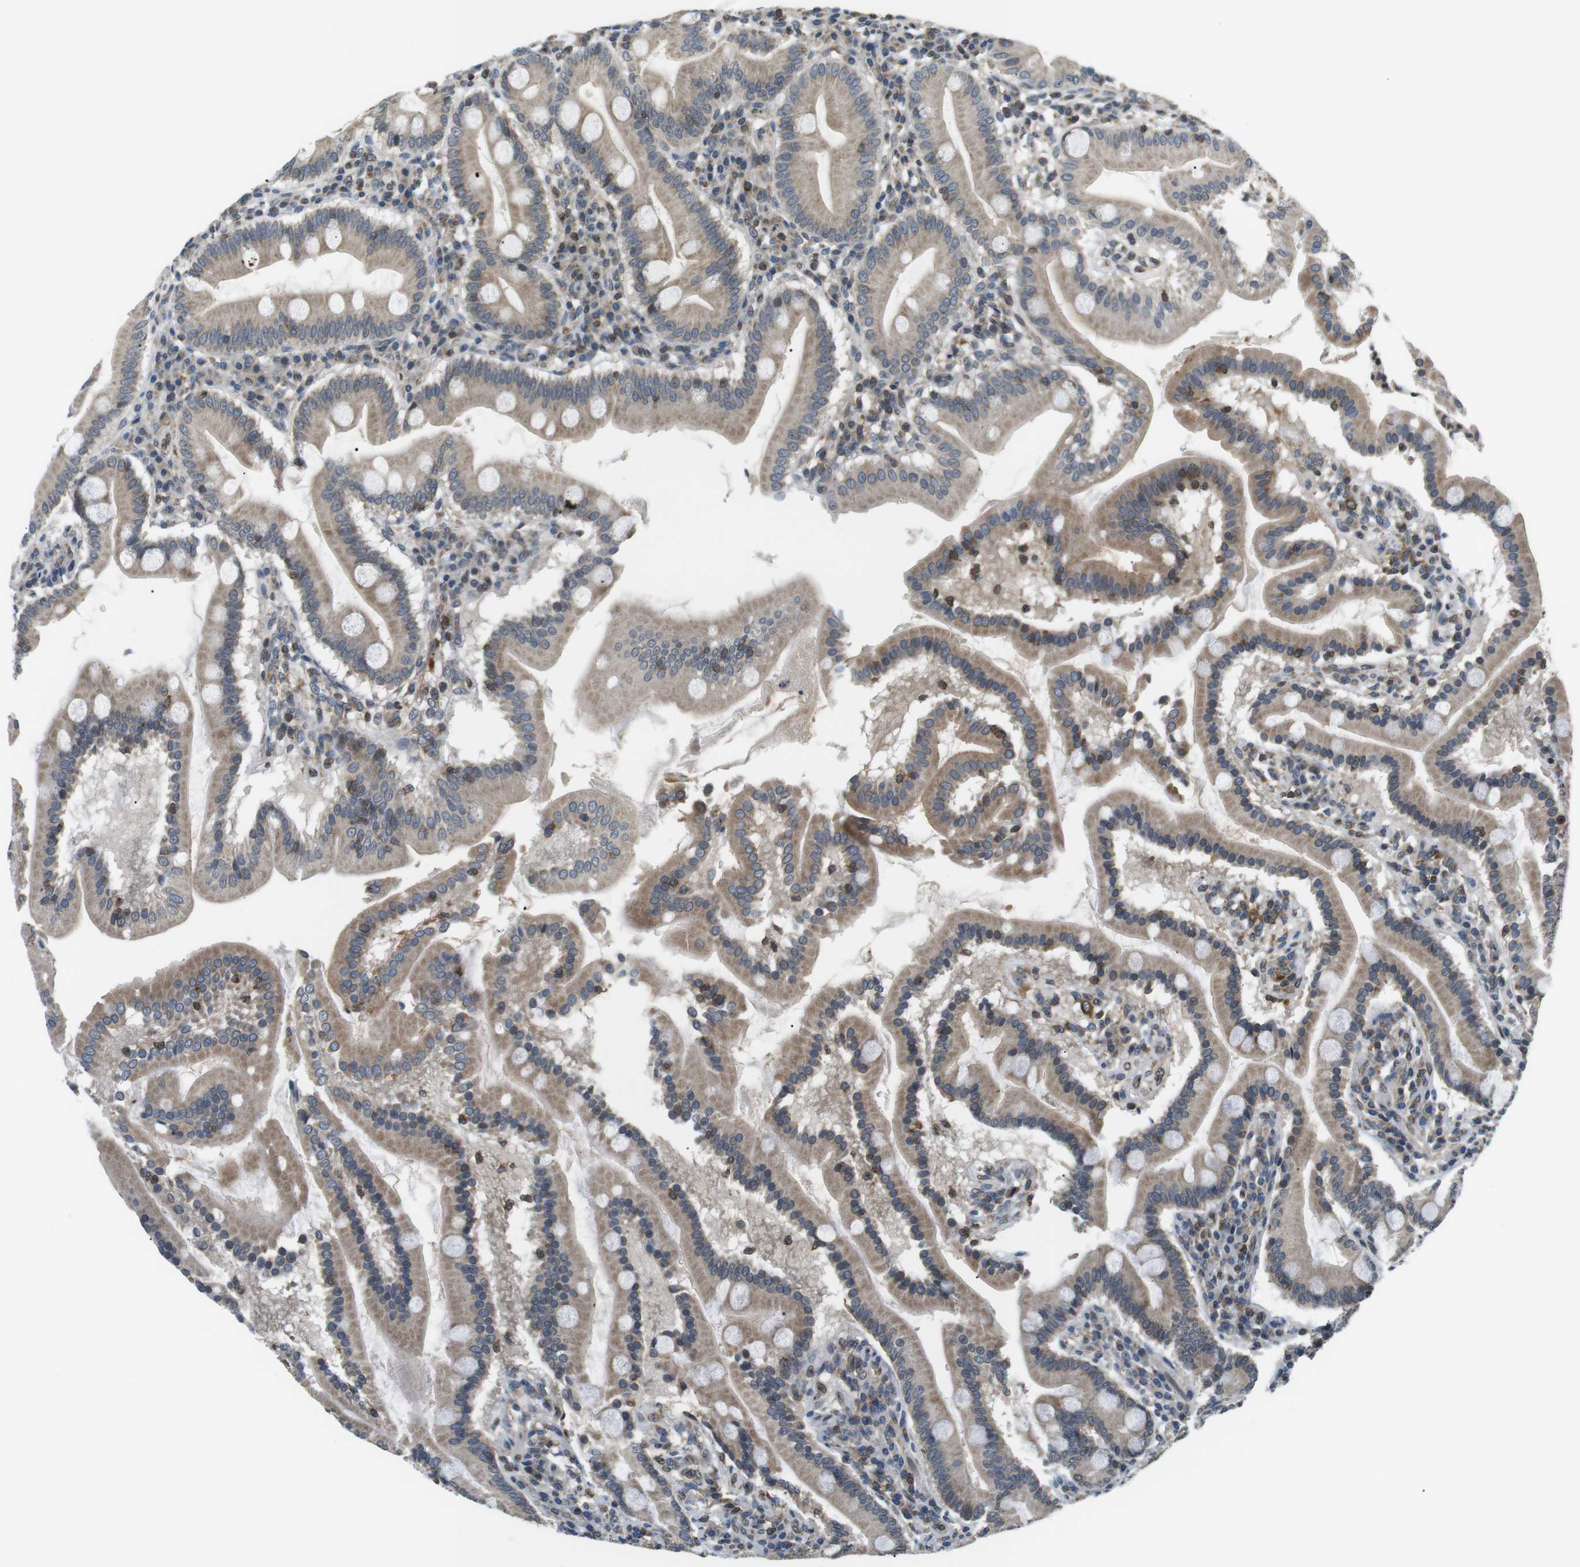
{"staining": {"intensity": "moderate", "quantity": ">75%", "location": "cytoplasmic/membranous"}, "tissue": "duodenum", "cell_type": "Glandular cells", "image_type": "normal", "snomed": [{"axis": "morphology", "description": "Normal tissue, NOS"}, {"axis": "topography", "description": "Duodenum"}], "caption": "Glandular cells exhibit moderate cytoplasmic/membranous expression in approximately >75% of cells in unremarkable duodenum. Using DAB (brown) and hematoxylin (blue) stains, captured at high magnification using brightfield microscopy.", "gene": "TMX4", "patient": {"sex": "male", "age": 50}}